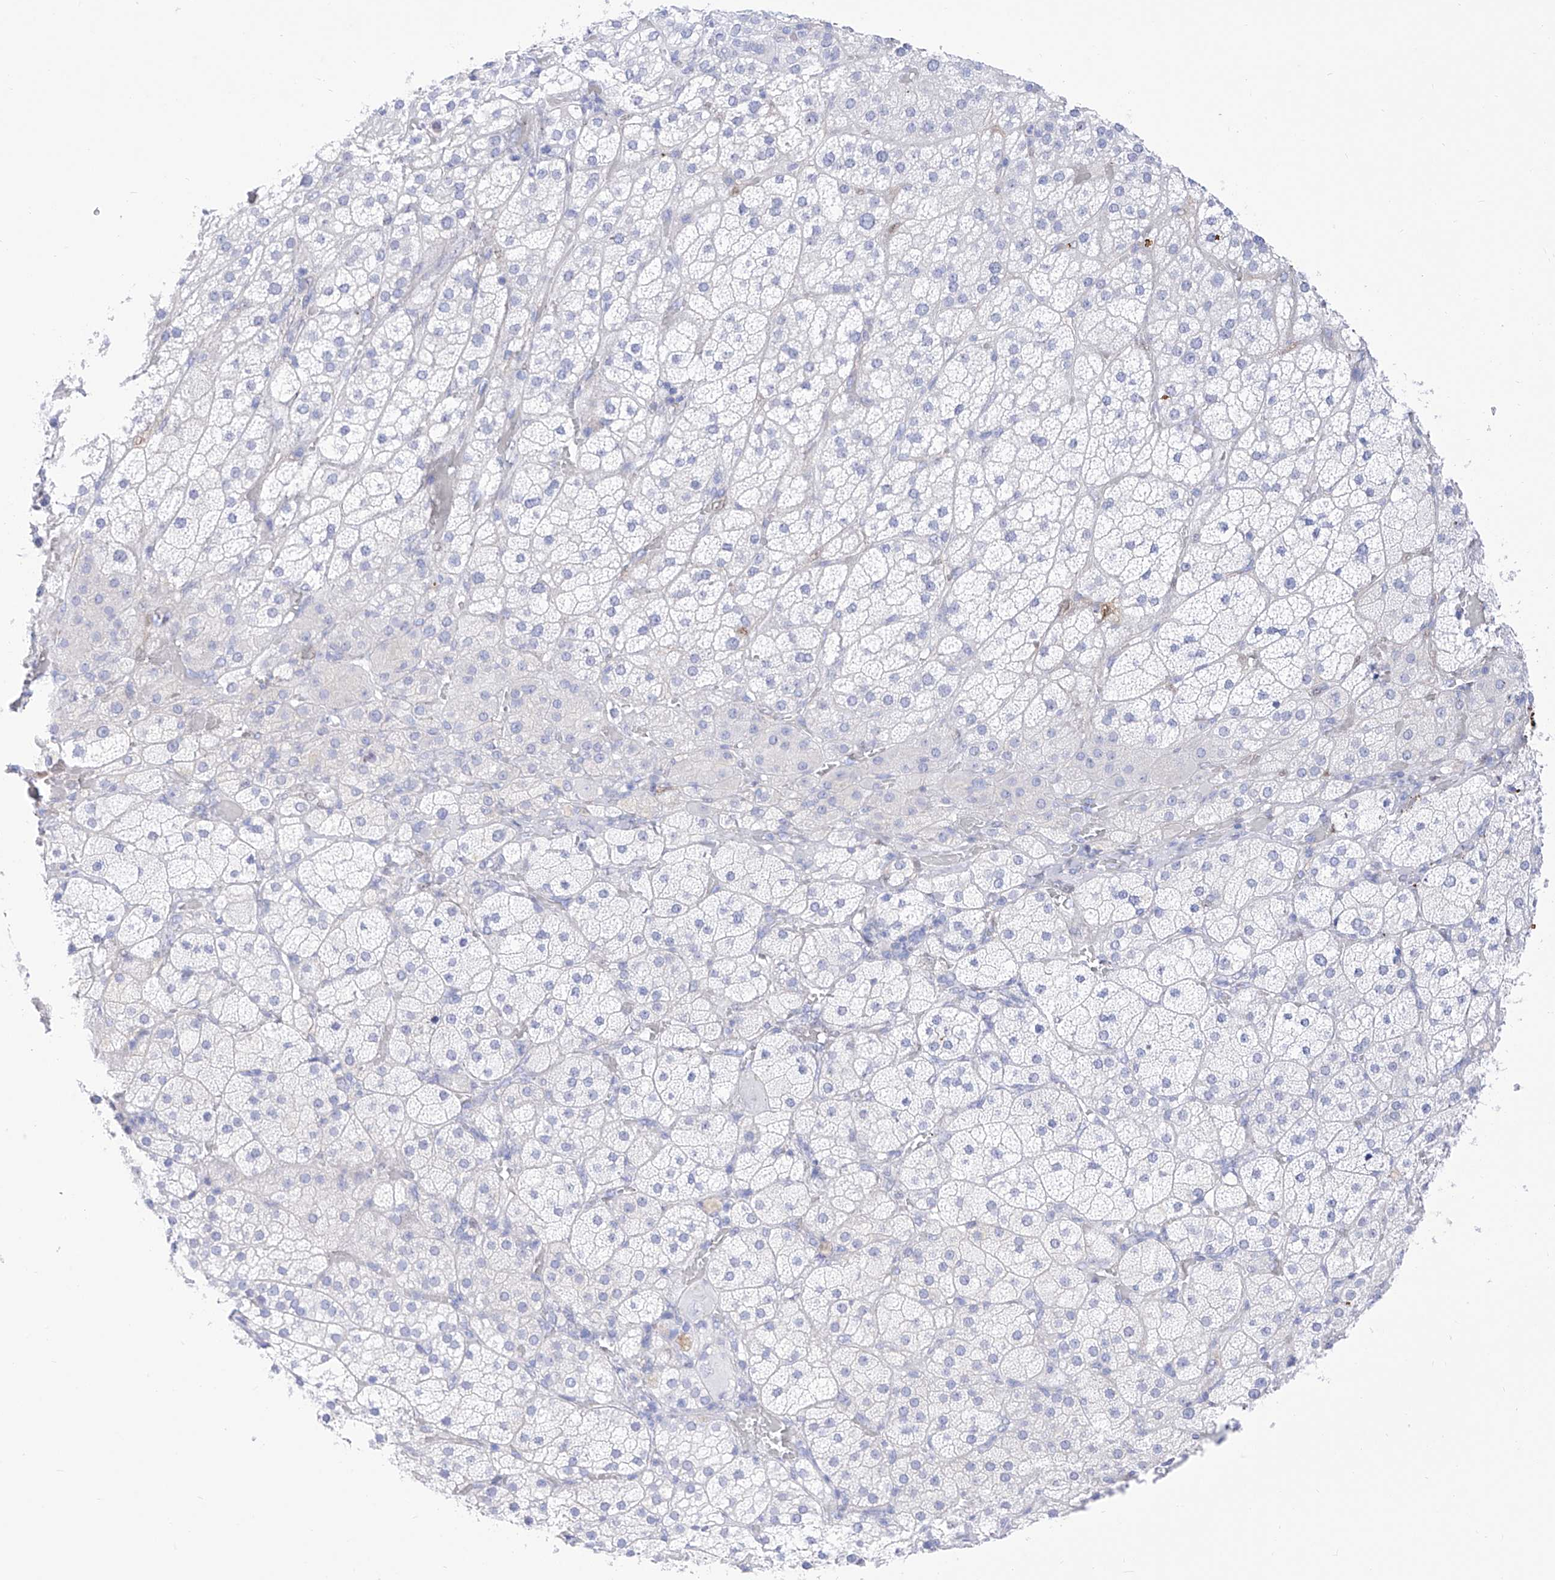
{"staining": {"intensity": "negative", "quantity": "none", "location": "none"}, "tissue": "adrenal gland", "cell_type": "Glandular cells", "image_type": "normal", "snomed": [{"axis": "morphology", "description": "Normal tissue, NOS"}, {"axis": "topography", "description": "Adrenal gland"}], "caption": "DAB (3,3'-diaminobenzidine) immunohistochemical staining of normal adrenal gland reveals no significant positivity in glandular cells.", "gene": "TRPC7", "patient": {"sex": "male", "age": 57}}